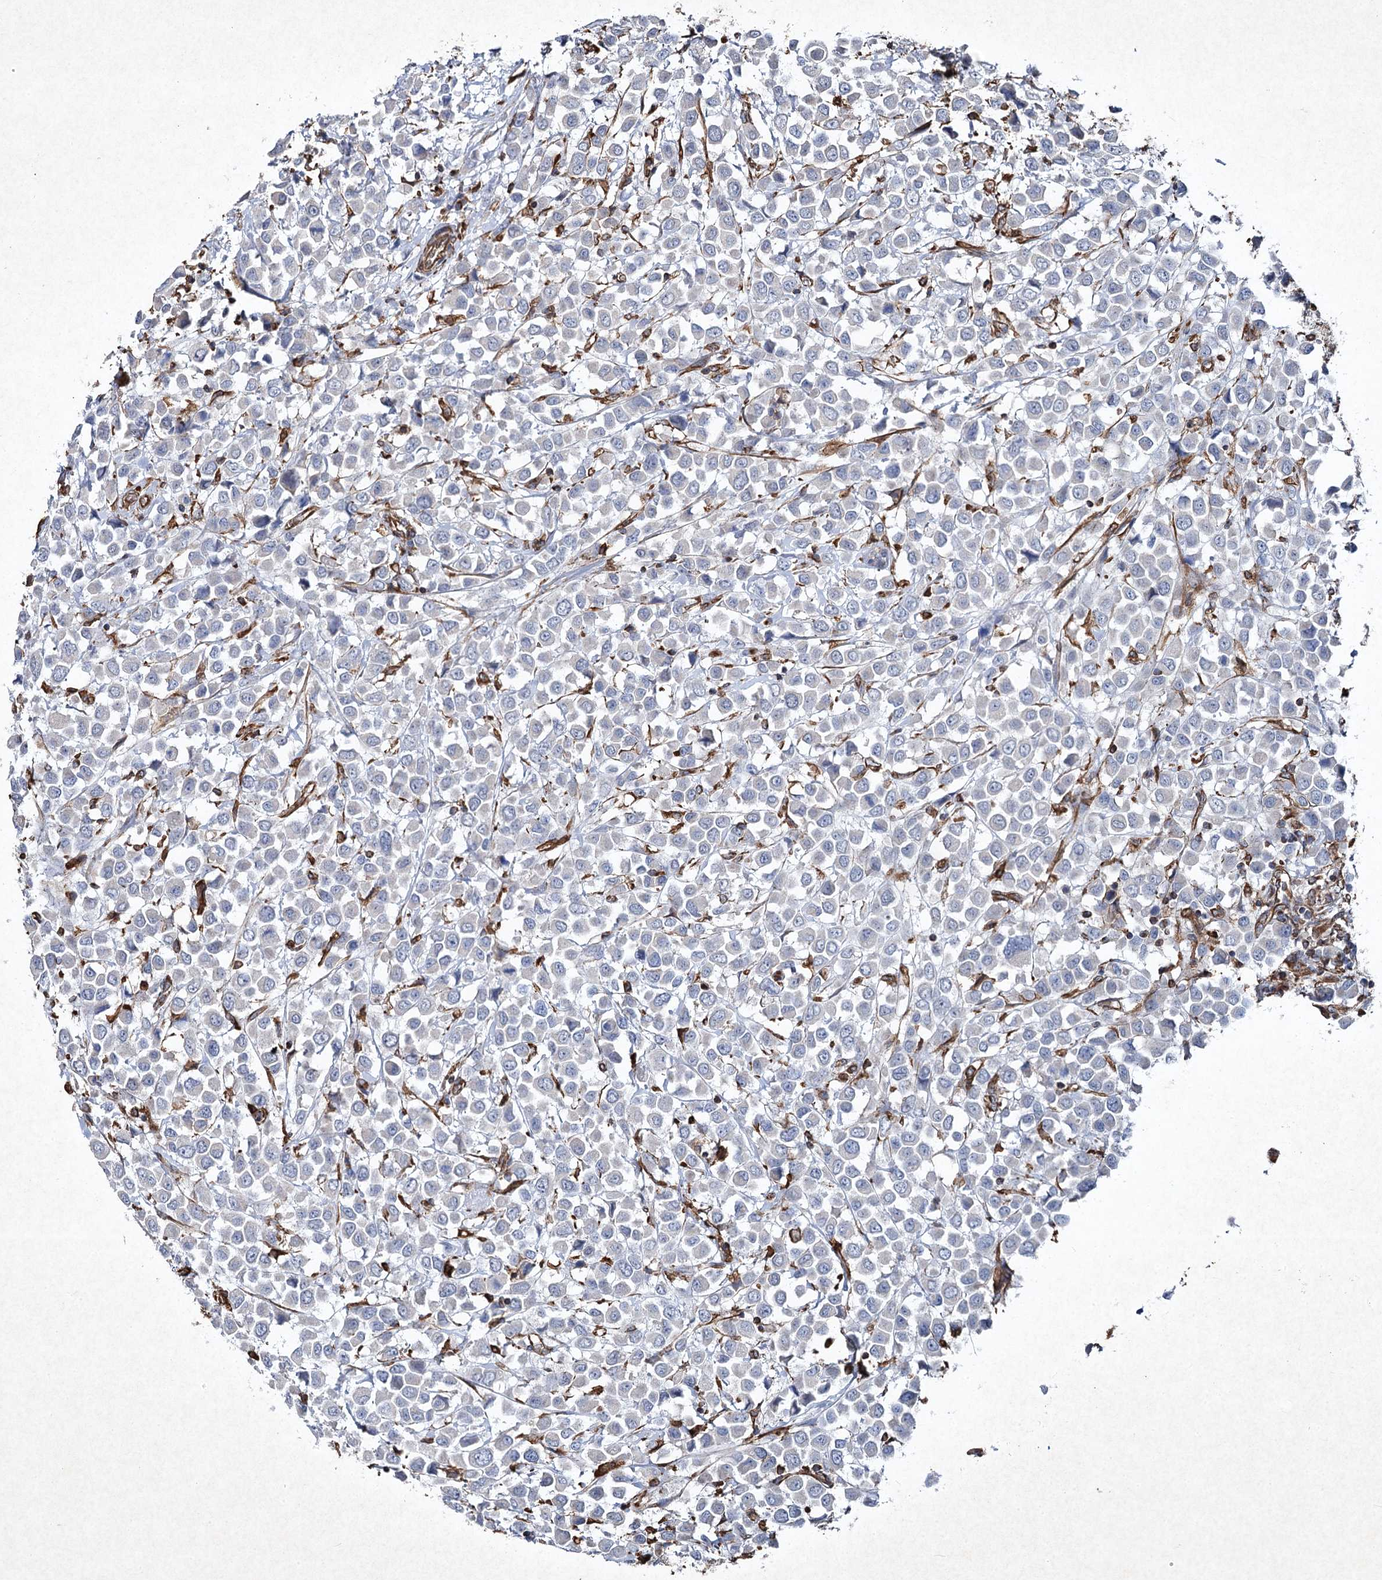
{"staining": {"intensity": "negative", "quantity": "none", "location": "none"}, "tissue": "breast cancer", "cell_type": "Tumor cells", "image_type": "cancer", "snomed": [{"axis": "morphology", "description": "Duct carcinoma"}, {"axis": "topography", "description": "Breast"}], "caption": "DAB (3,3'-diaminobenzidine) immunohistochemical staining of human breast cancer (intraductal carcinoma) demonstrates no significant staining in tumor cells. The staining is performed using DAB (3,3'-diaminobenzidine) brown chromogen with nuclei counter-stained in using hematoxylin.", "gene": "CLEC4M", "patient": {"sex": "female", "age": 61}}